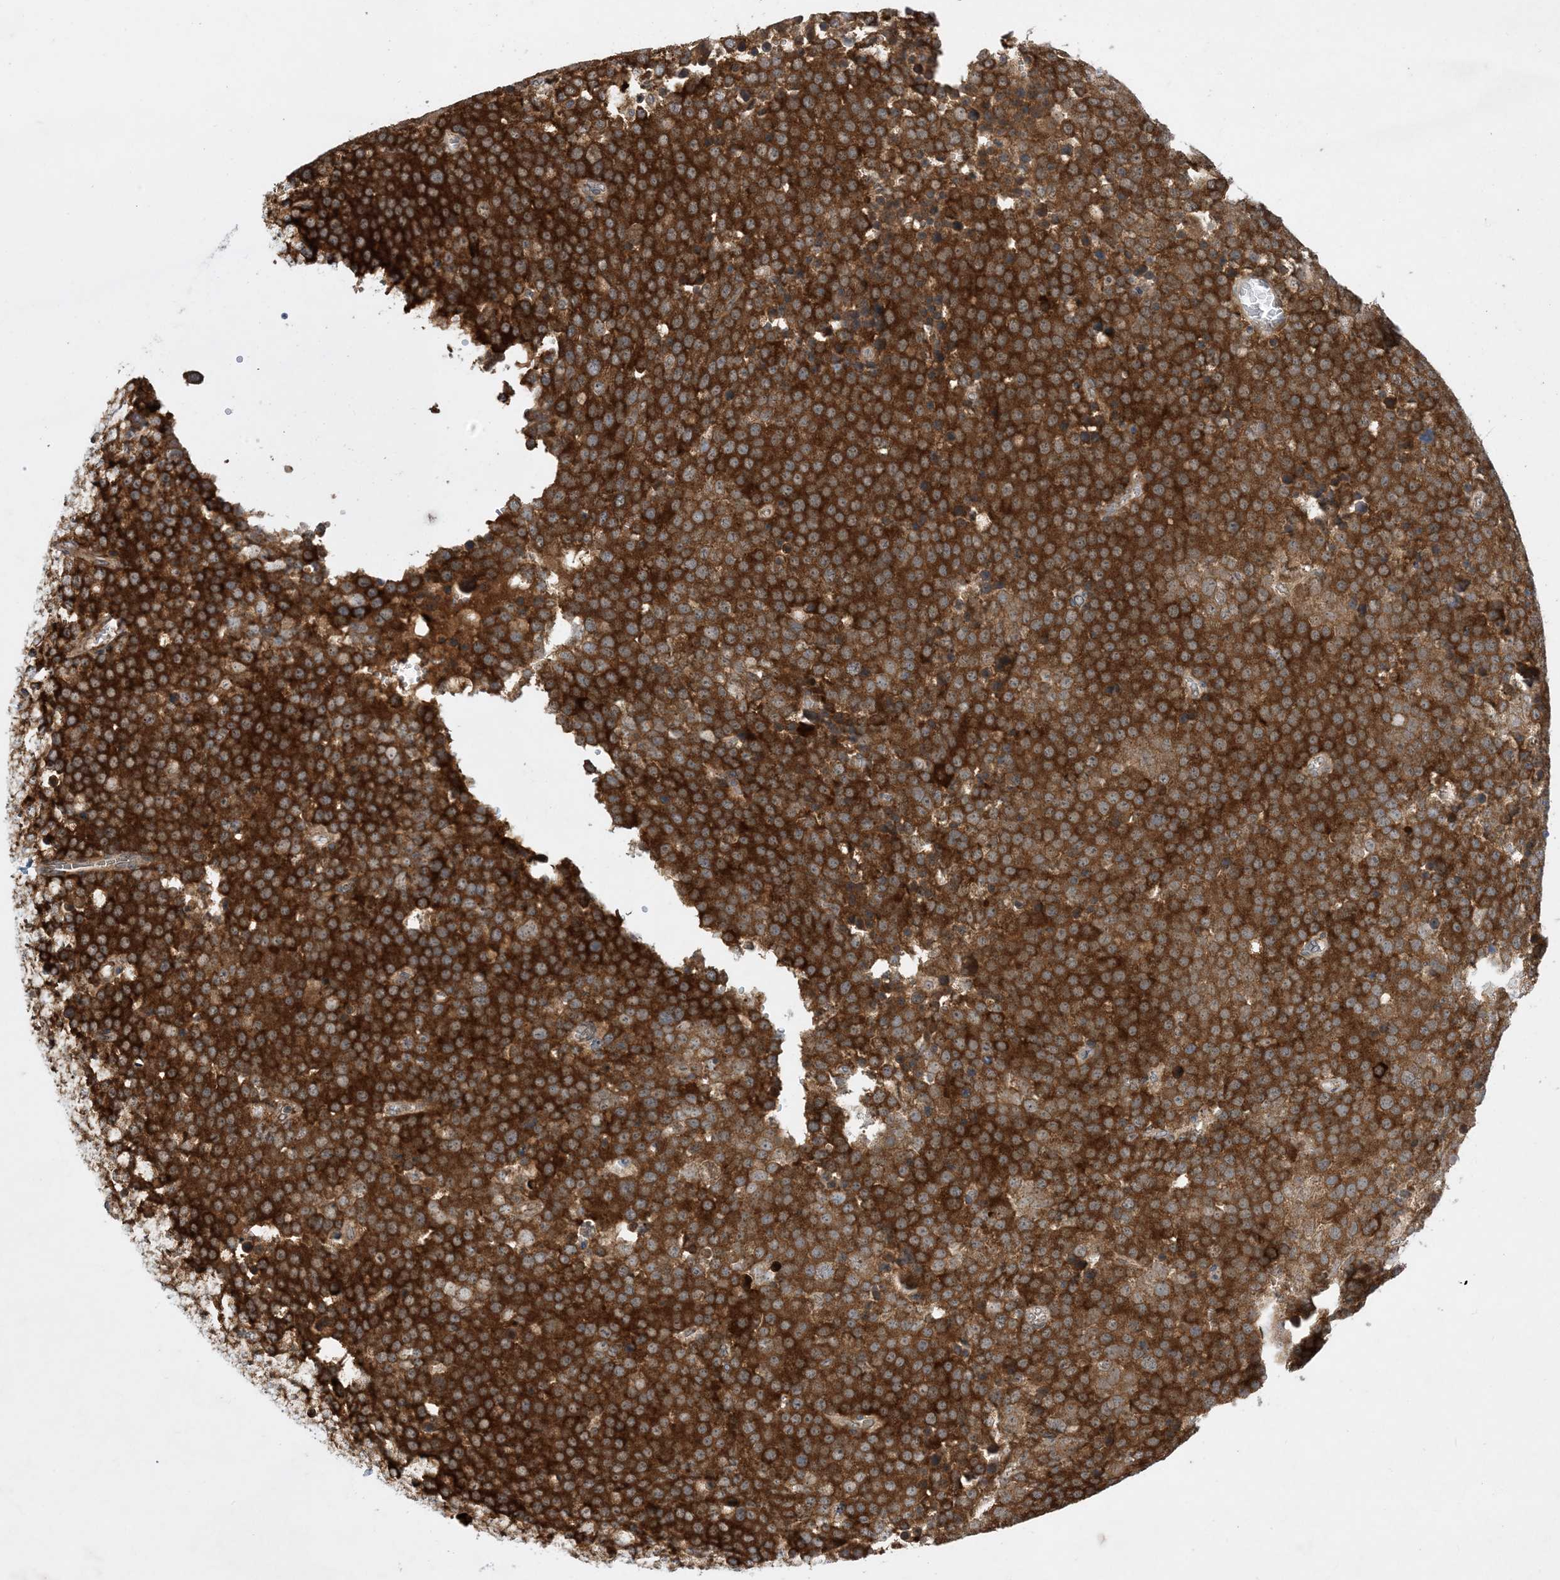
{"staining": {"intensity": "strong", "quantity": ">75%", "location": "cytoplasmic/membranous"}, "tissue": "testis cancer", "cell_type": "Tumor cells", "image_type": "cancer", "snomed": [{"axis": "morphology", "description": "Seminoma, NOS"}, {"axis": "topography", "description": "Testis"}], "caption": "A brown stain highlights strong cytoplasmic/membranous staining of a protein in human testis seminoma tumor cells. (DAB = brown stain, brightfield microscopy at high magnification).", "gene": "TINAG", "patient": {"sex": "male", "age": 71}}